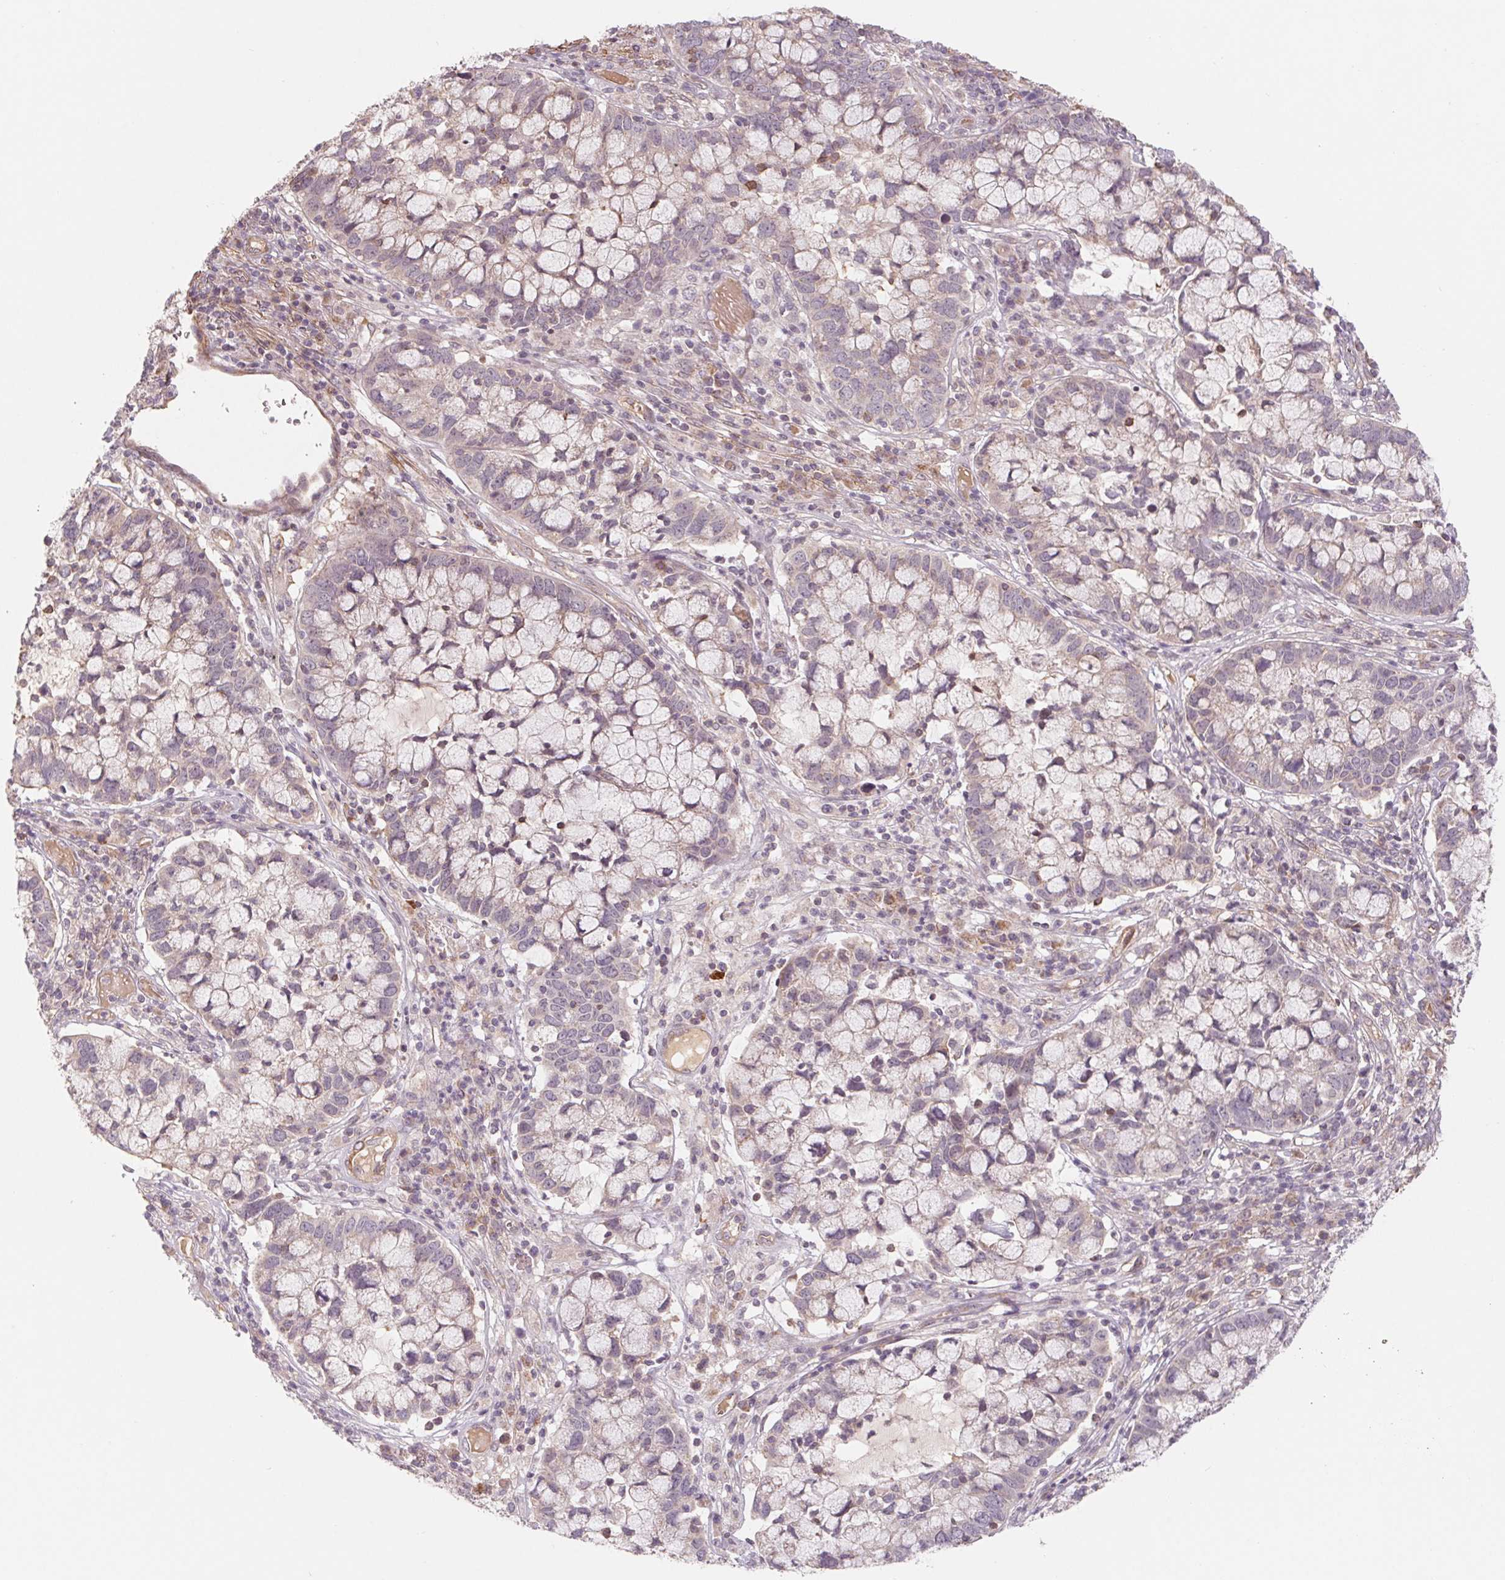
{"staining": {"intensity": "weak", "quantity": "<25%", "location": "cytoplasmic/membranous"}, "tissue": "cervical cancer", "cell_type": "Tumor cells", "image_type": "cancer", "snomed": [{"axis": "morphology", "description": "Adenocarcinoma, NOS"}, {"axis": "topography", "description": "Cervix"}], "caption": "High magnification brightfield microscopy of cervical adenocarcinoma stained with DAB (brown) and counterstained with hematoxylin (blue): tumor cells show no significant staining.", "gene": "CCDC112", "patient": {"sex": "female", "age": 40}}